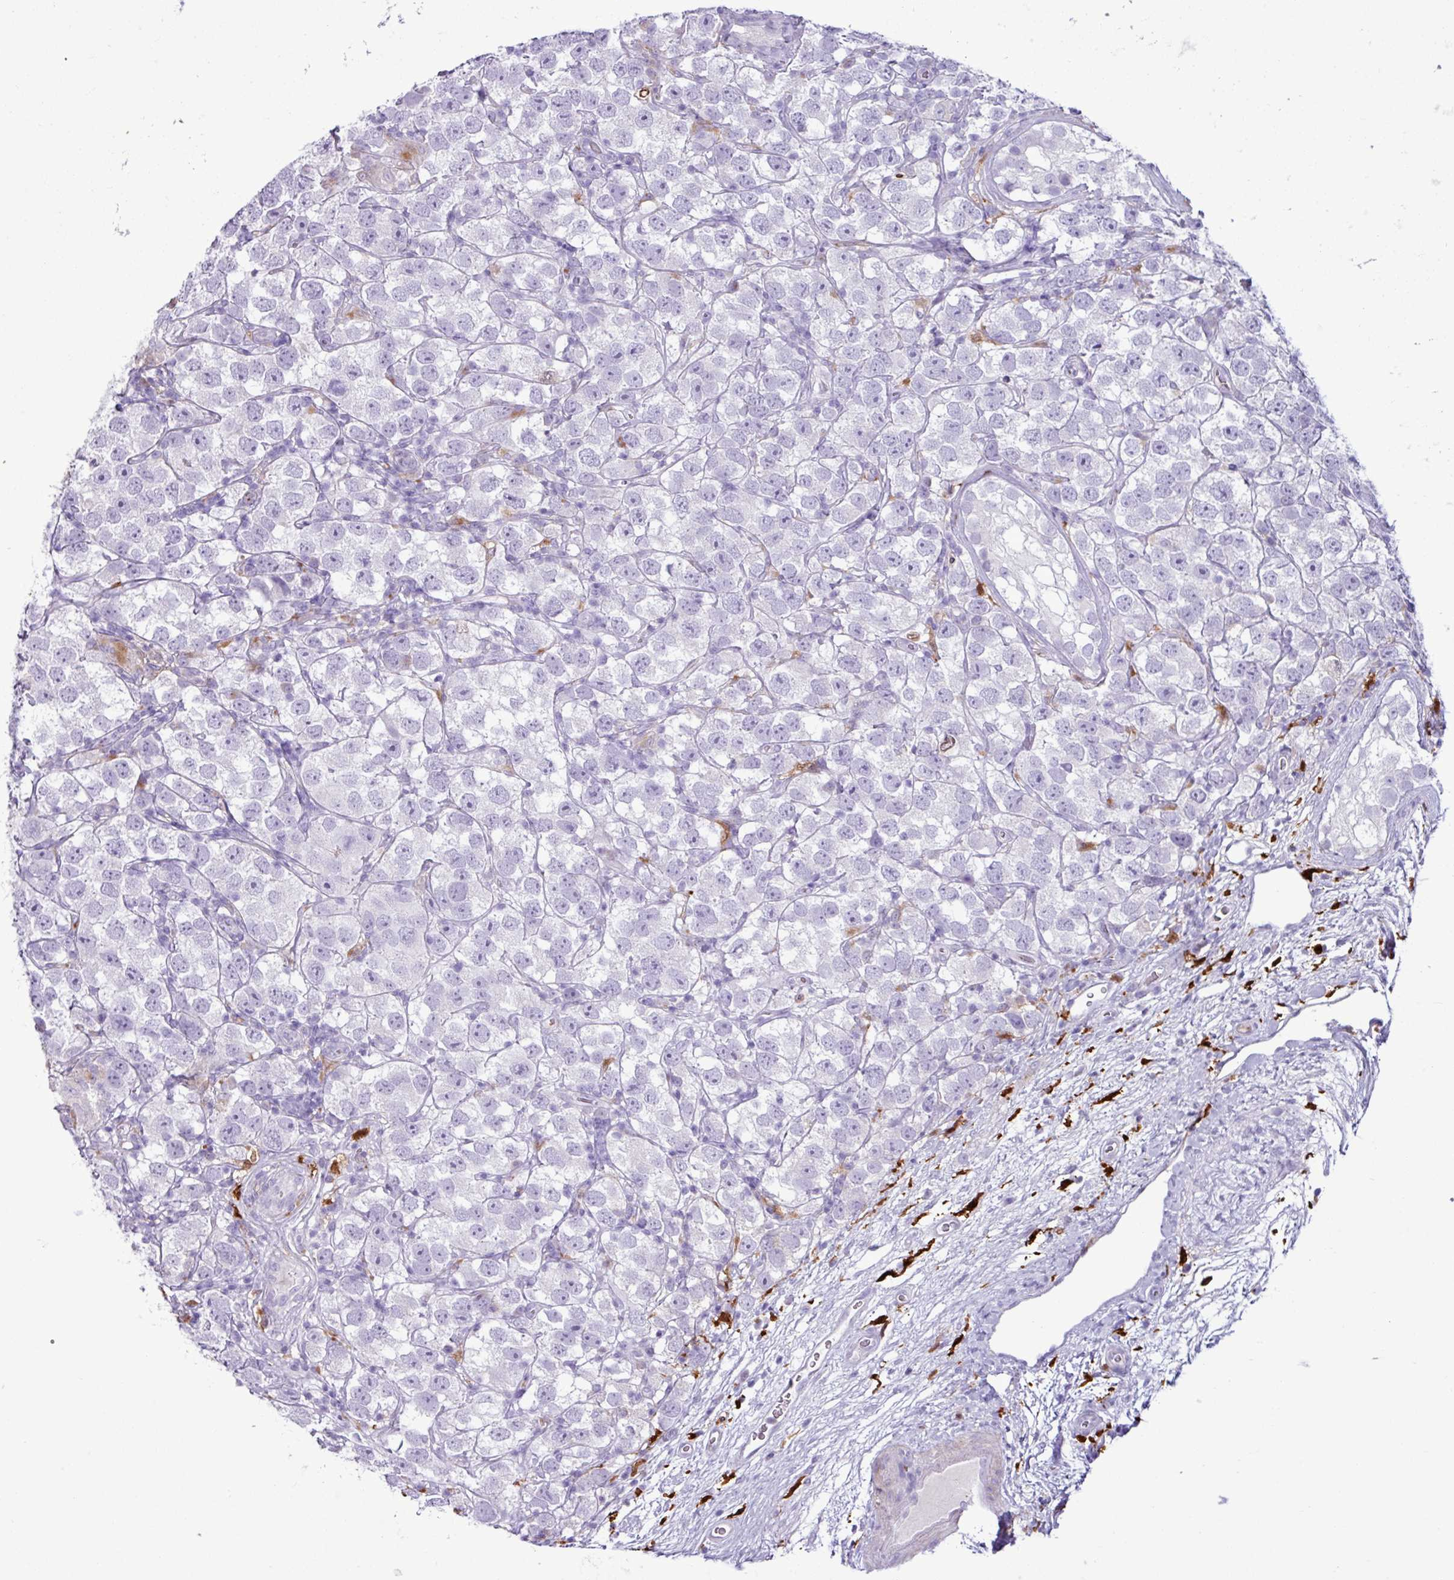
{"staining": {"intensity": "negative", "quantity": "none", "location": "none"}, "tissue": "testis cancer", "cell_type": "Tumor cells", "image_type": "cancer", "snomed": [{"axis": "morphology", "description": "Seminoma, NOS"}, {"axis": "topography", "description": "Testis"}], "caption": "A micrograph of testis cancer stained for a protein demonstrates no brown staining in tumor cells.", "gene": "TMEM200C", "patient": {"sex": "male", "age": 26}}